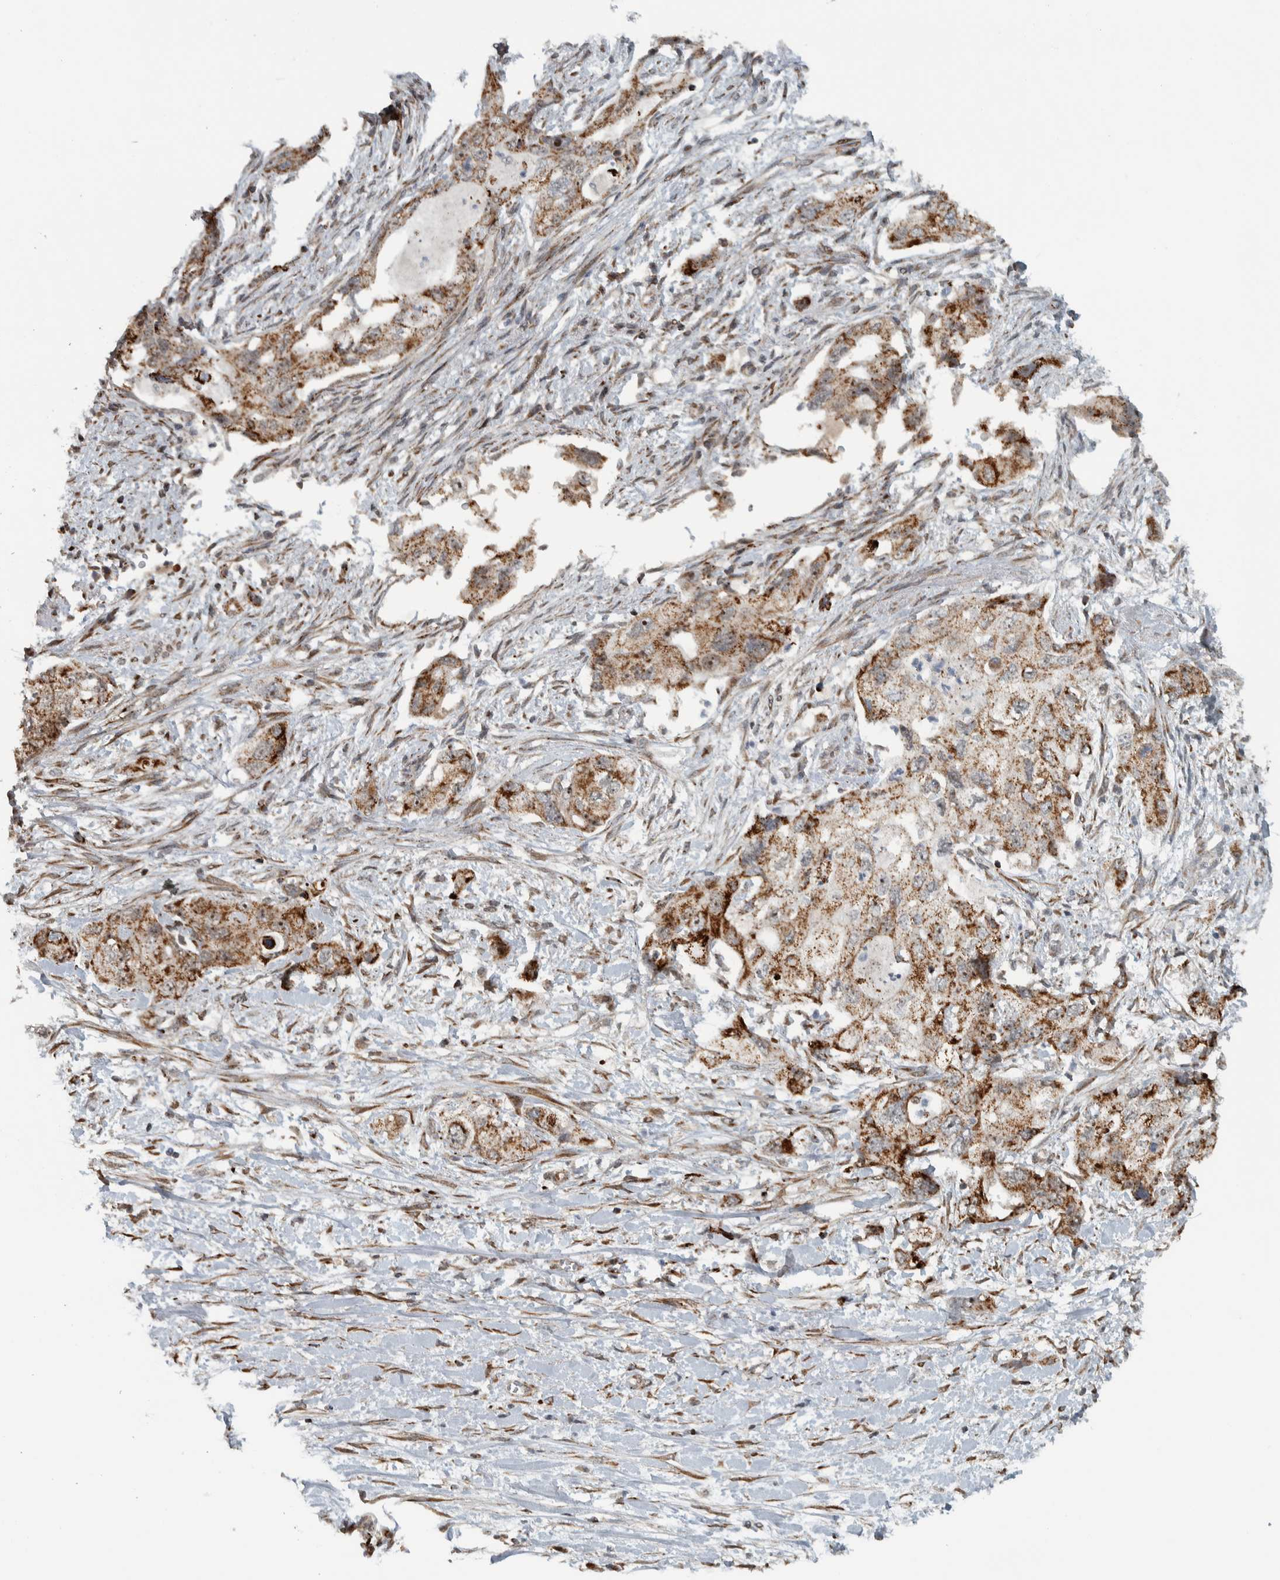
{"staining": {"intensity": "moderate", "quantity": ">75%", "location": "cytoplasmic/membranous"}, "tissue": "pancreatic cancer", "cell_type": "Tumor cells", "image_type": "cancer", "snomed": [{"axis": "morphology", "description": "Adenocarcinoma, NOS"}, {"axis": "topography", "description": "Pancreas"}], "caption": "Brown immunohistochemical staining in pancreatic adenocarcinoma exhibits moderate cytoplasmic/membranous staining in approximately >75% of tumor cells. (DAB IHC, brown staining for protein, blue staining for nuclei).", "gene": "PPM1K", "patient": {"sex": "female", "age": 73}}